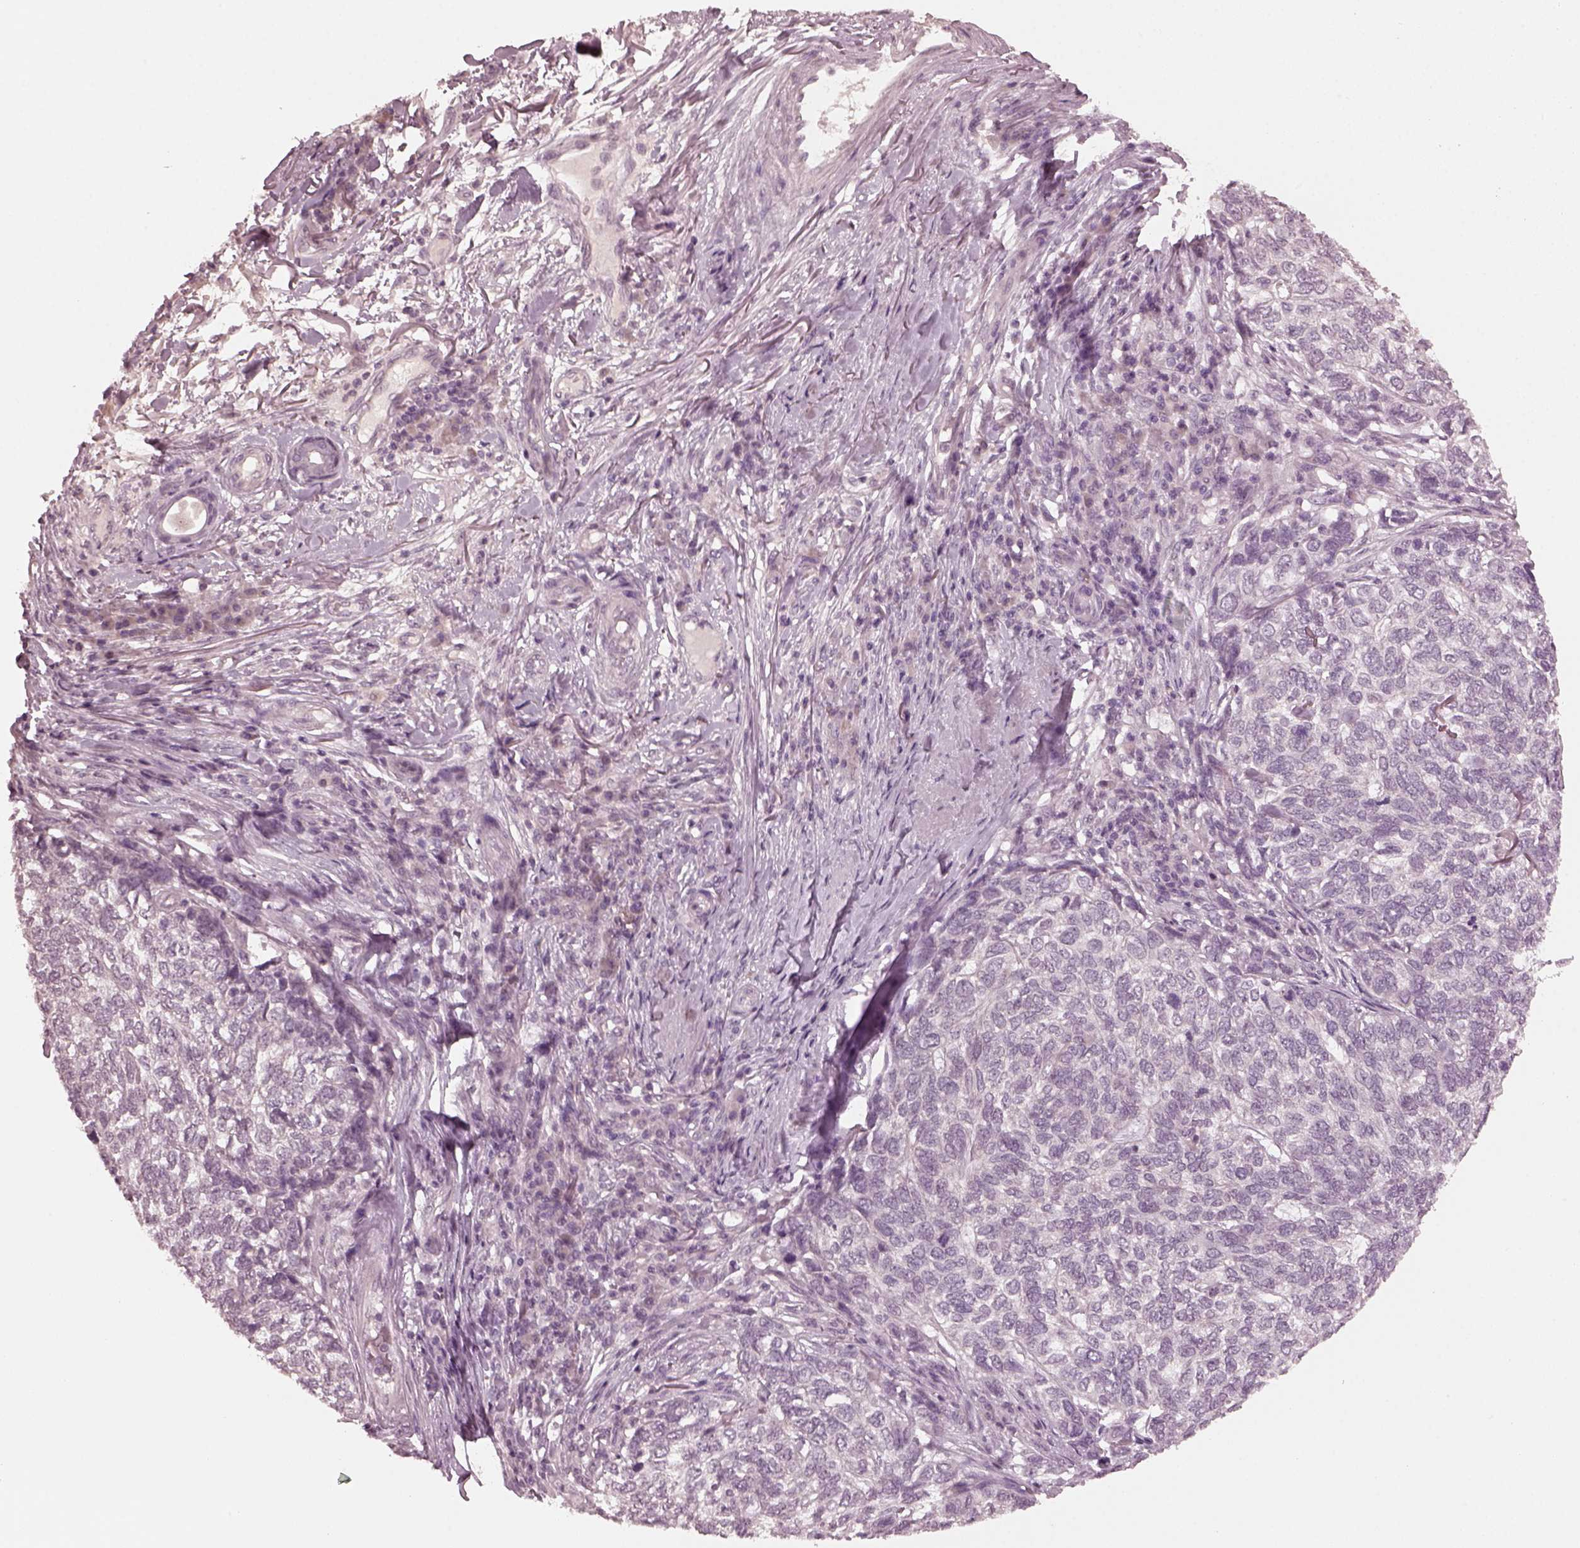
{"staining": {"intensity": "negative", "quantity": "none", "location": "none"}, "tissue": "skin cancer", "cell_type": "Tumor cells", "image_type": "cancer", "snomed": [{"axis": "morphology", "description": "Basal cell carcinoma"}, {"axis": "topography", "description": "Skin"}], "caption": "There is no significant staining in tumor cells of basal cell carcinoma (skin).", "gene": "RGS7", "patient": {"sex": "female", "age": 65}}